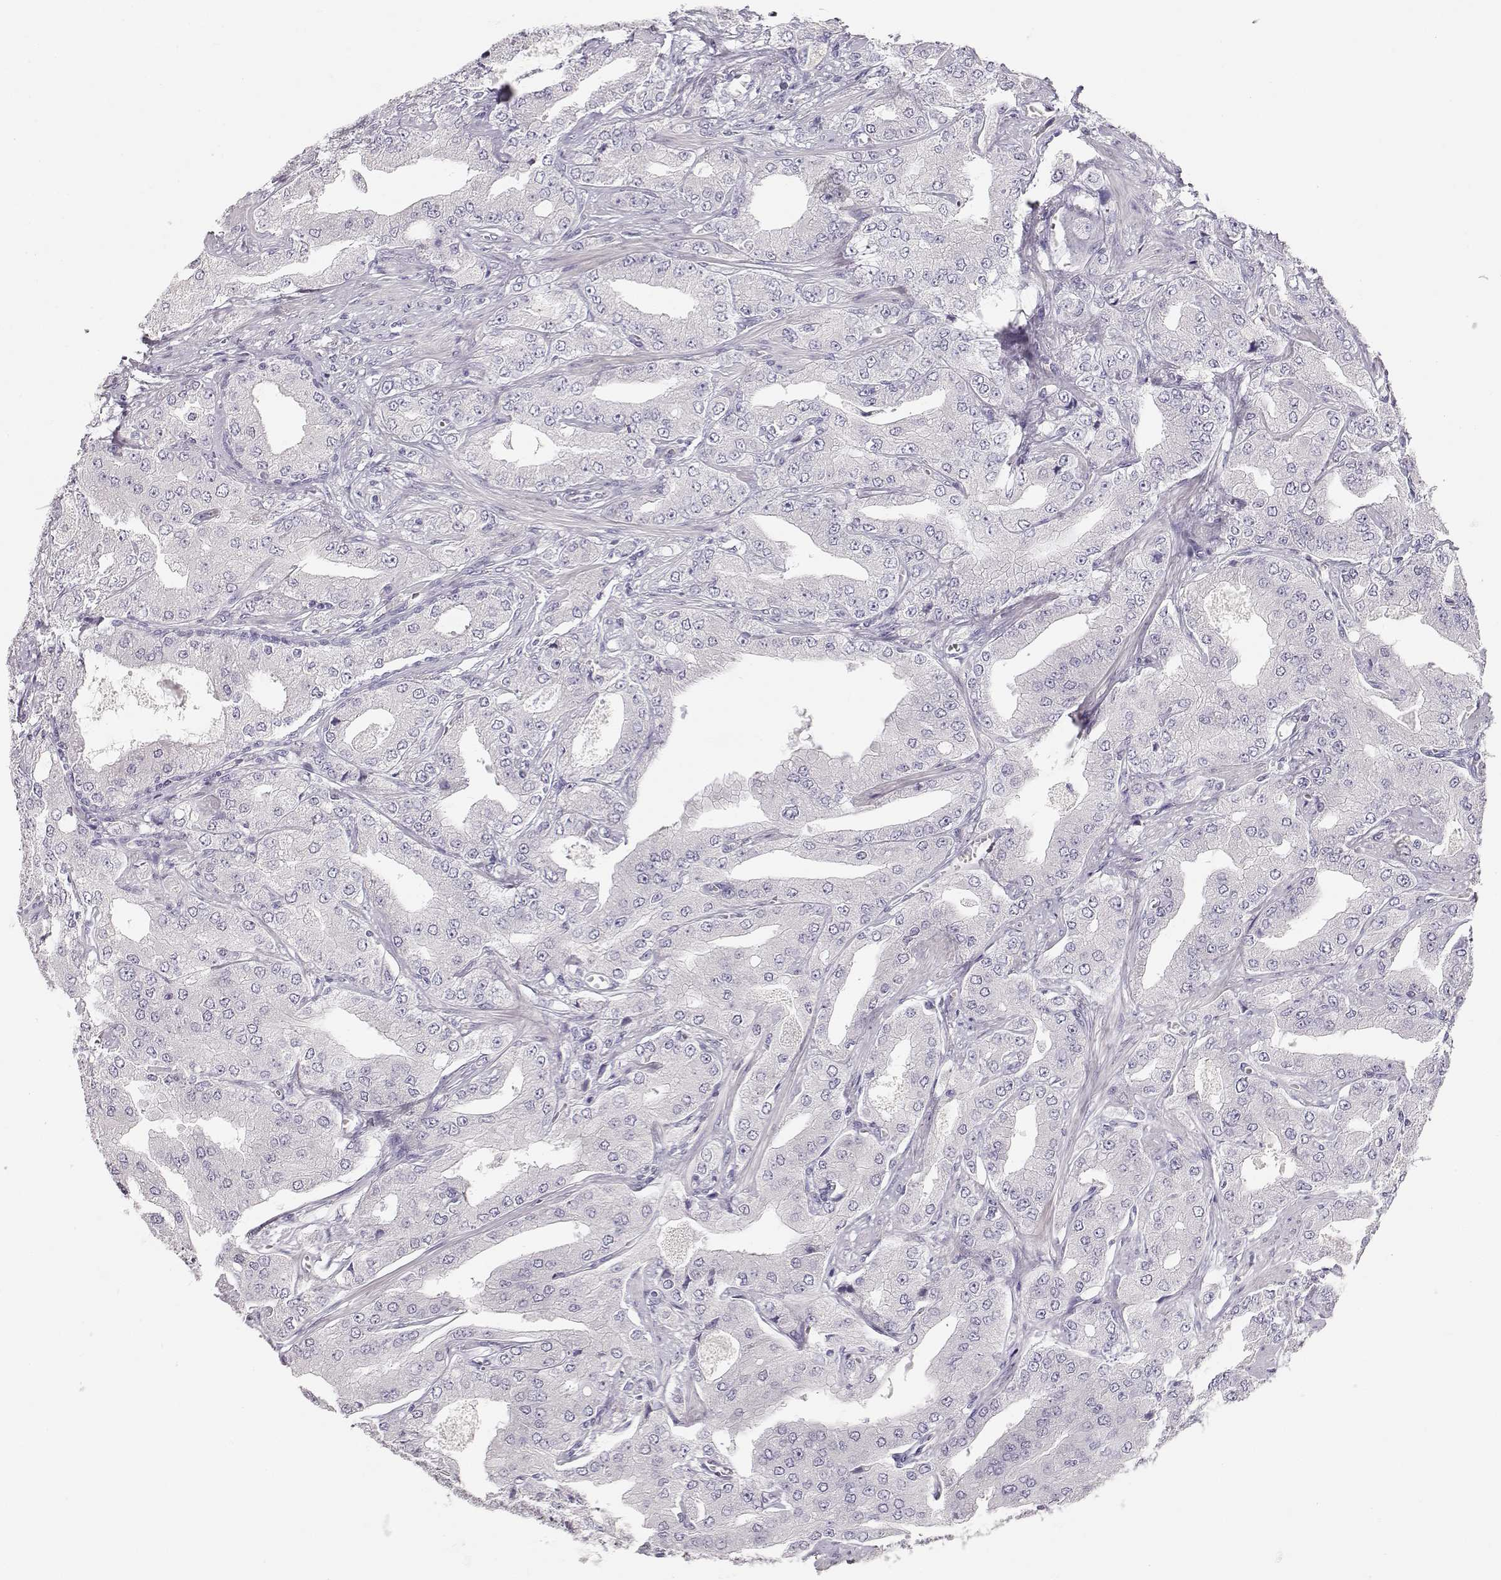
{"staining": {"intensity": "negative", "quantity": "none", "location": "none"}, "tissue": "prostate cancer", "cell_type": "Tumor cells", "image_type": "cancer", "snomed": [{"axis": "morphology", "description": "Adenocarcinoma, Low grade"}, {"axis": "topography", "description": "Prostate"}], "caption": "Low-grade adenocarcinoma (prostate) stained for a protein using immunohistochemistry demonstrates no positivity tumor cells.", "gene": "TTC26", "patient": {"sex": "male", "age": 60}}